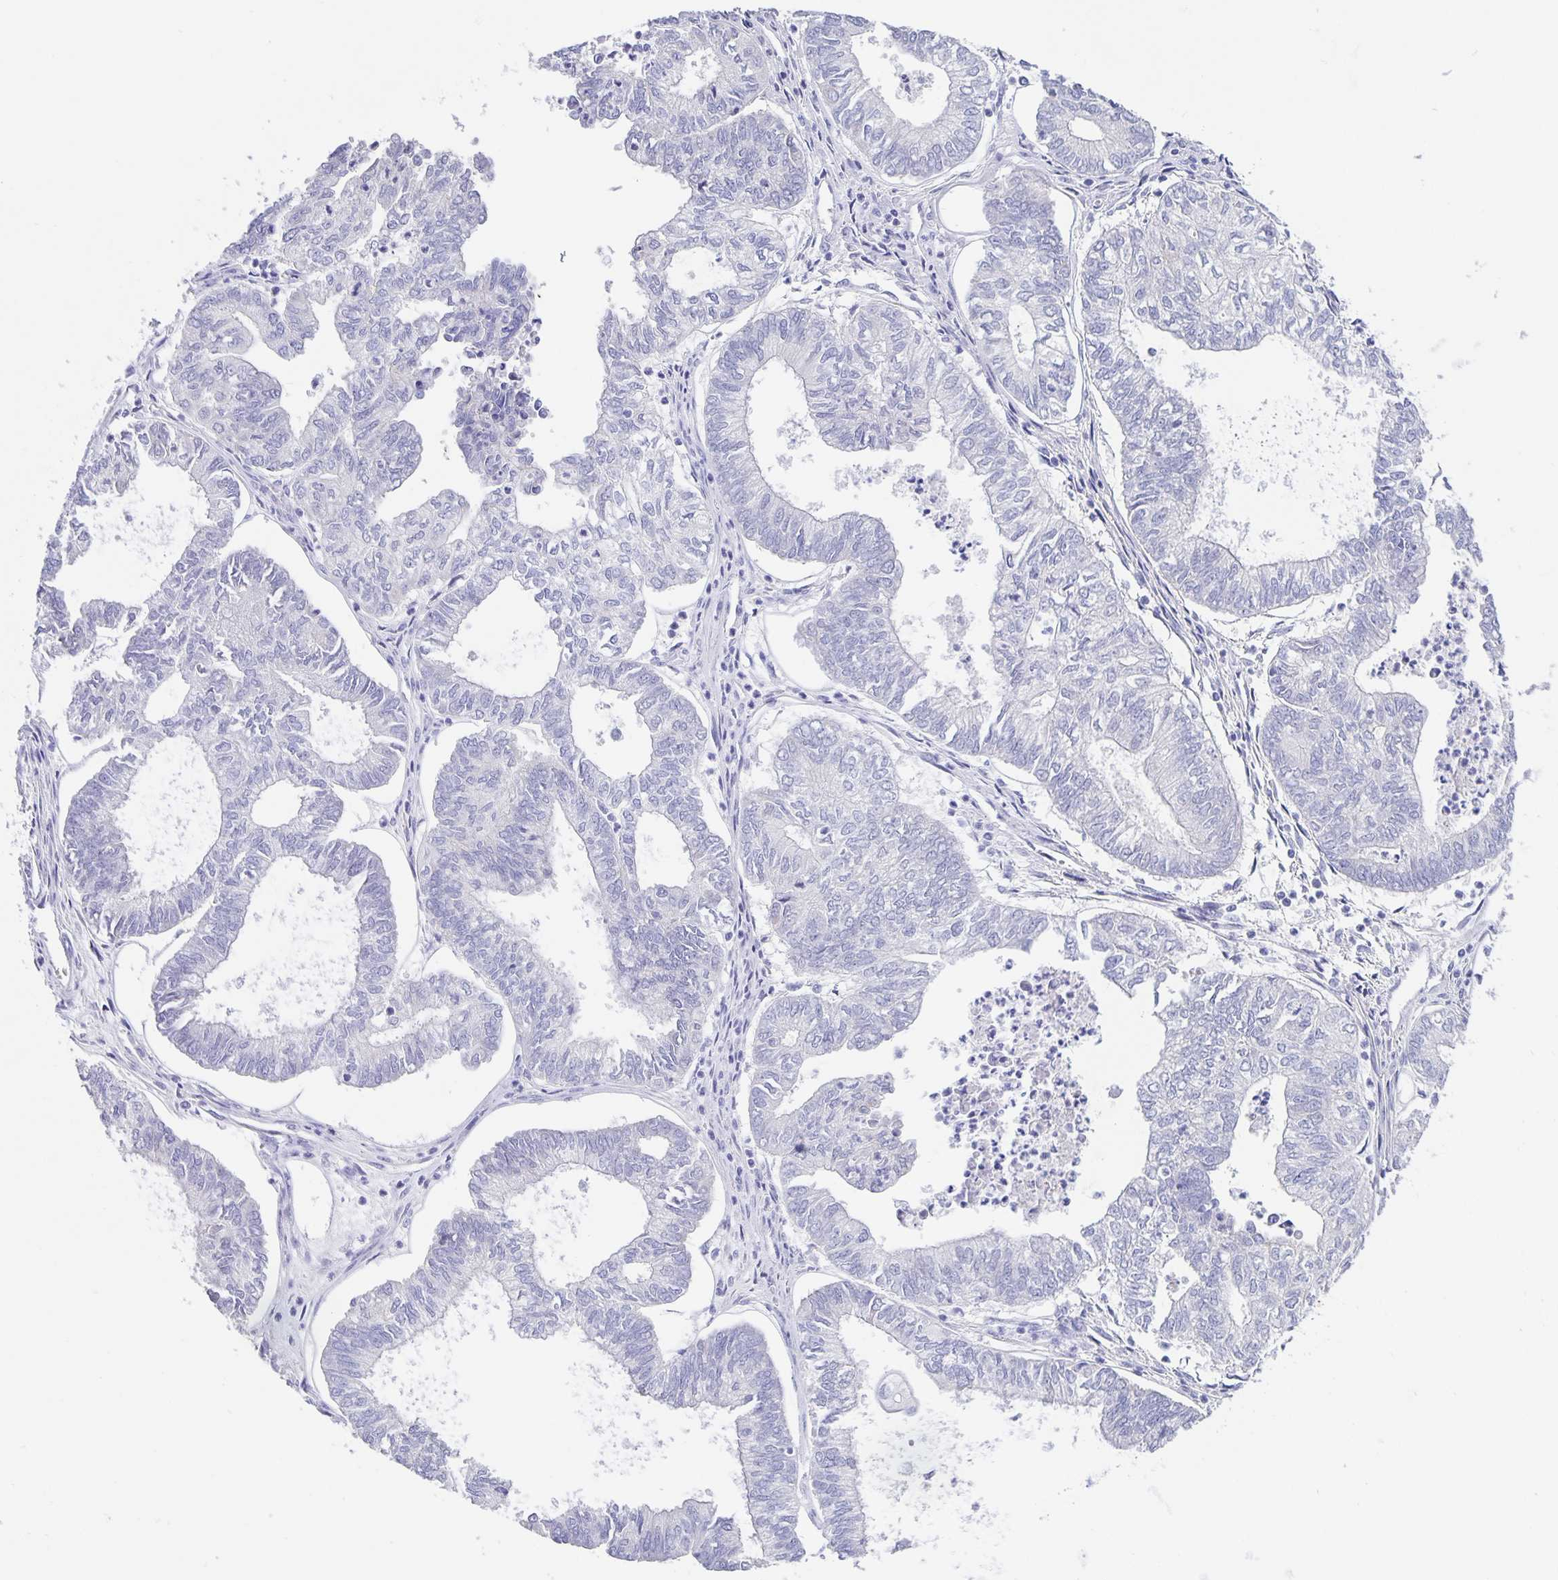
{"staining": {"intensity": "negative", "quantity": "none", "location": "none"}, "tissue": "ovarian cancer", "cell_type": "Tumor cells", "image_type": "cancer", "snomed": [{"axis": "morphology", "description": "Carcinoma, endometroid"}, {"axis": "topography", "description": "Ovary"}], "caption": "This is an immunohistochemistry (IHC) photomicrograph of ovarian endometroid carcinoma. There is no staining in tumor cells.", "gene": "ERMN", "patient": {"sex": "female", "age": 64}}